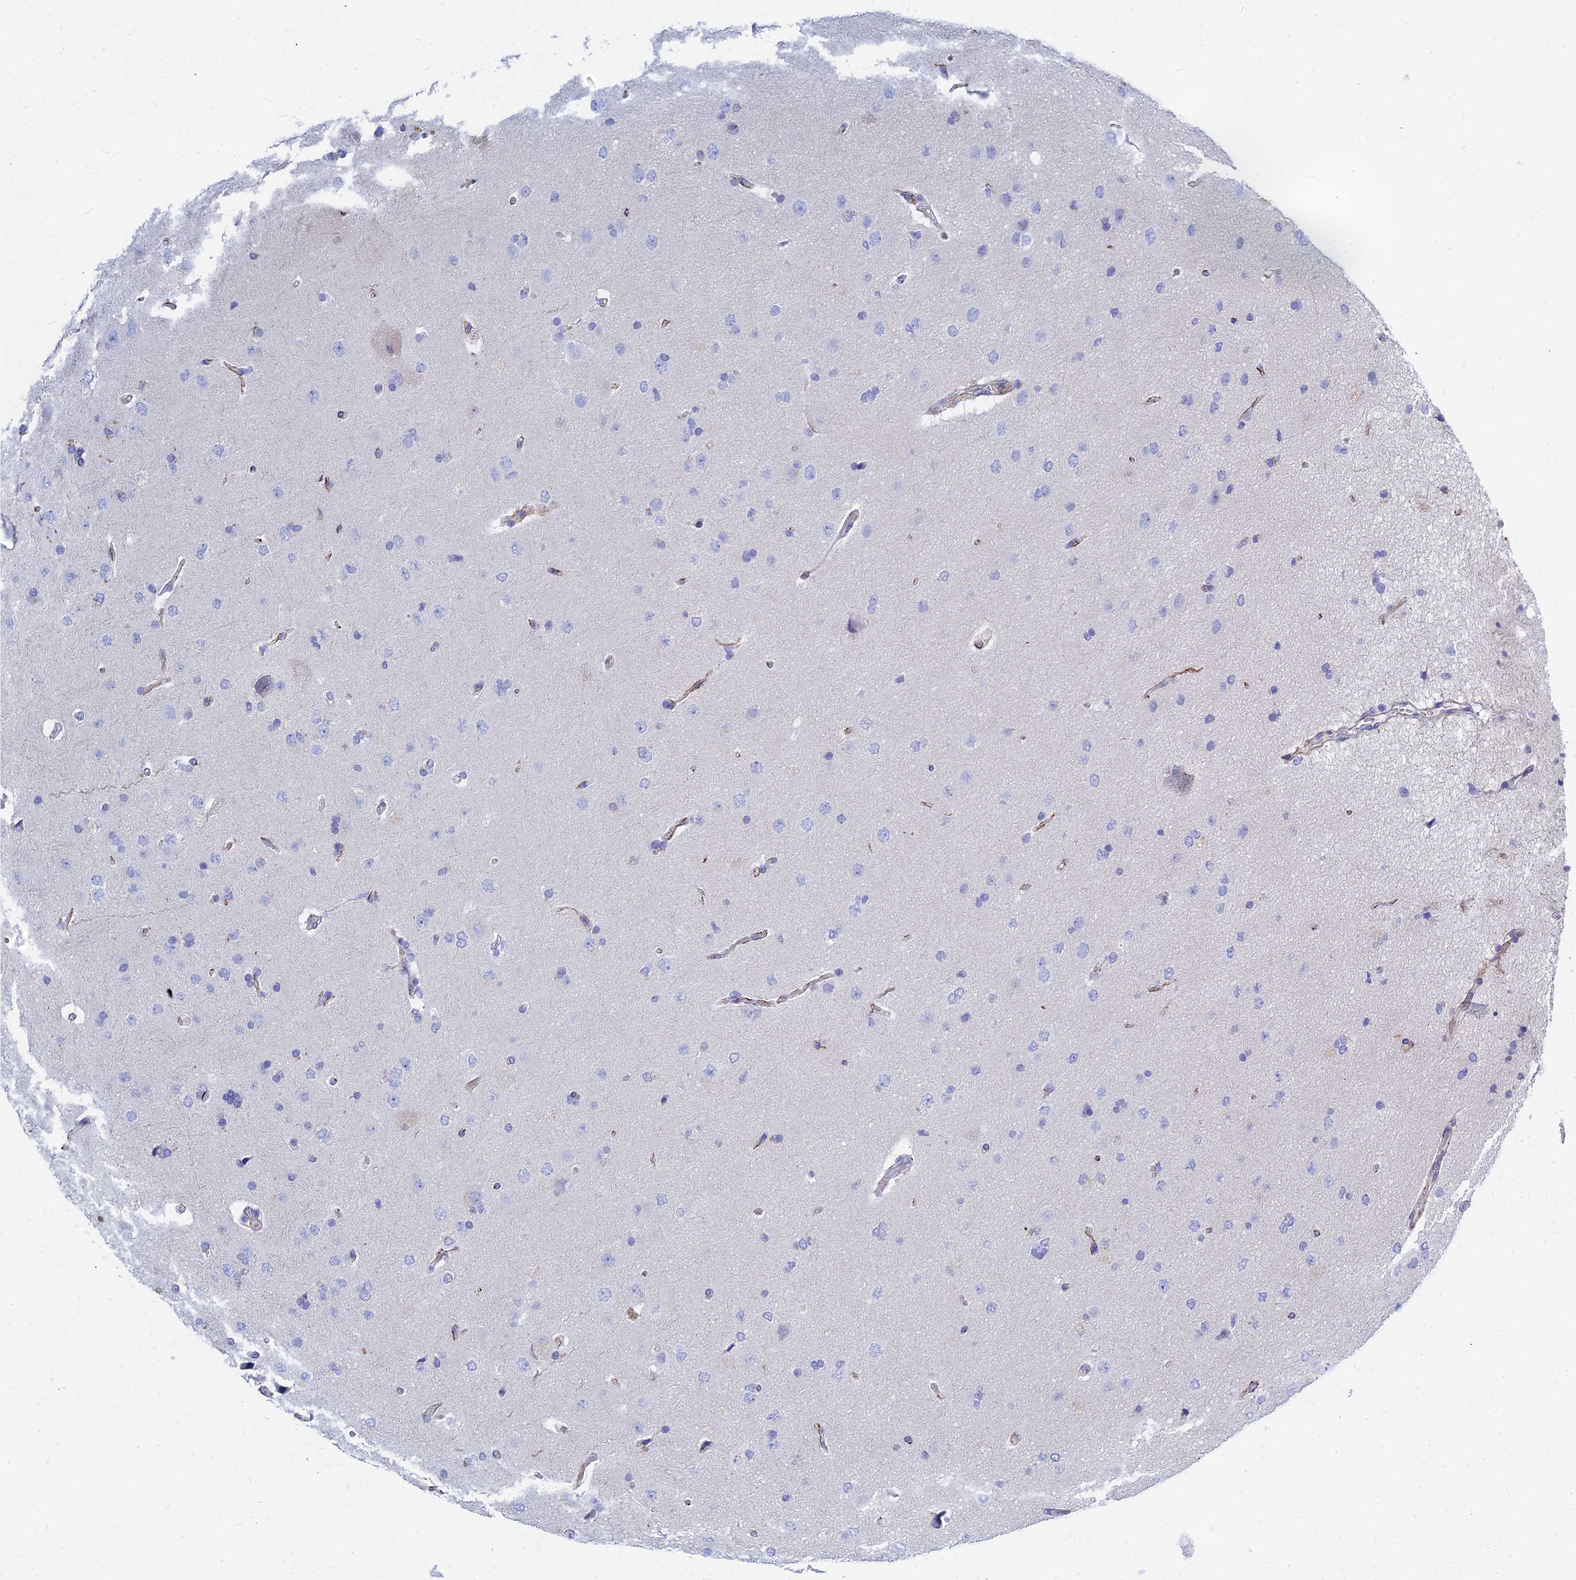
{"staining": {"intensity": "negative", "quantity": "none", "location": "none"}, "tissue": "glioma", "cell_type": "Tumor cells", "image_type": "cancer", "snomed": [{"axis": "morphology", "description": "Glioma, malignant, High grade"}, {"axis": "topography", "description": "Brain"}], "caption": "DAB (3,3'-diaminobenzidine) immunohistochemical staining of glioma reveals no significant expression in tumor cells. Nuclei are stained in blue.", "gene": "ZNF552", "patient": {"sex": "male", "age": 72}}